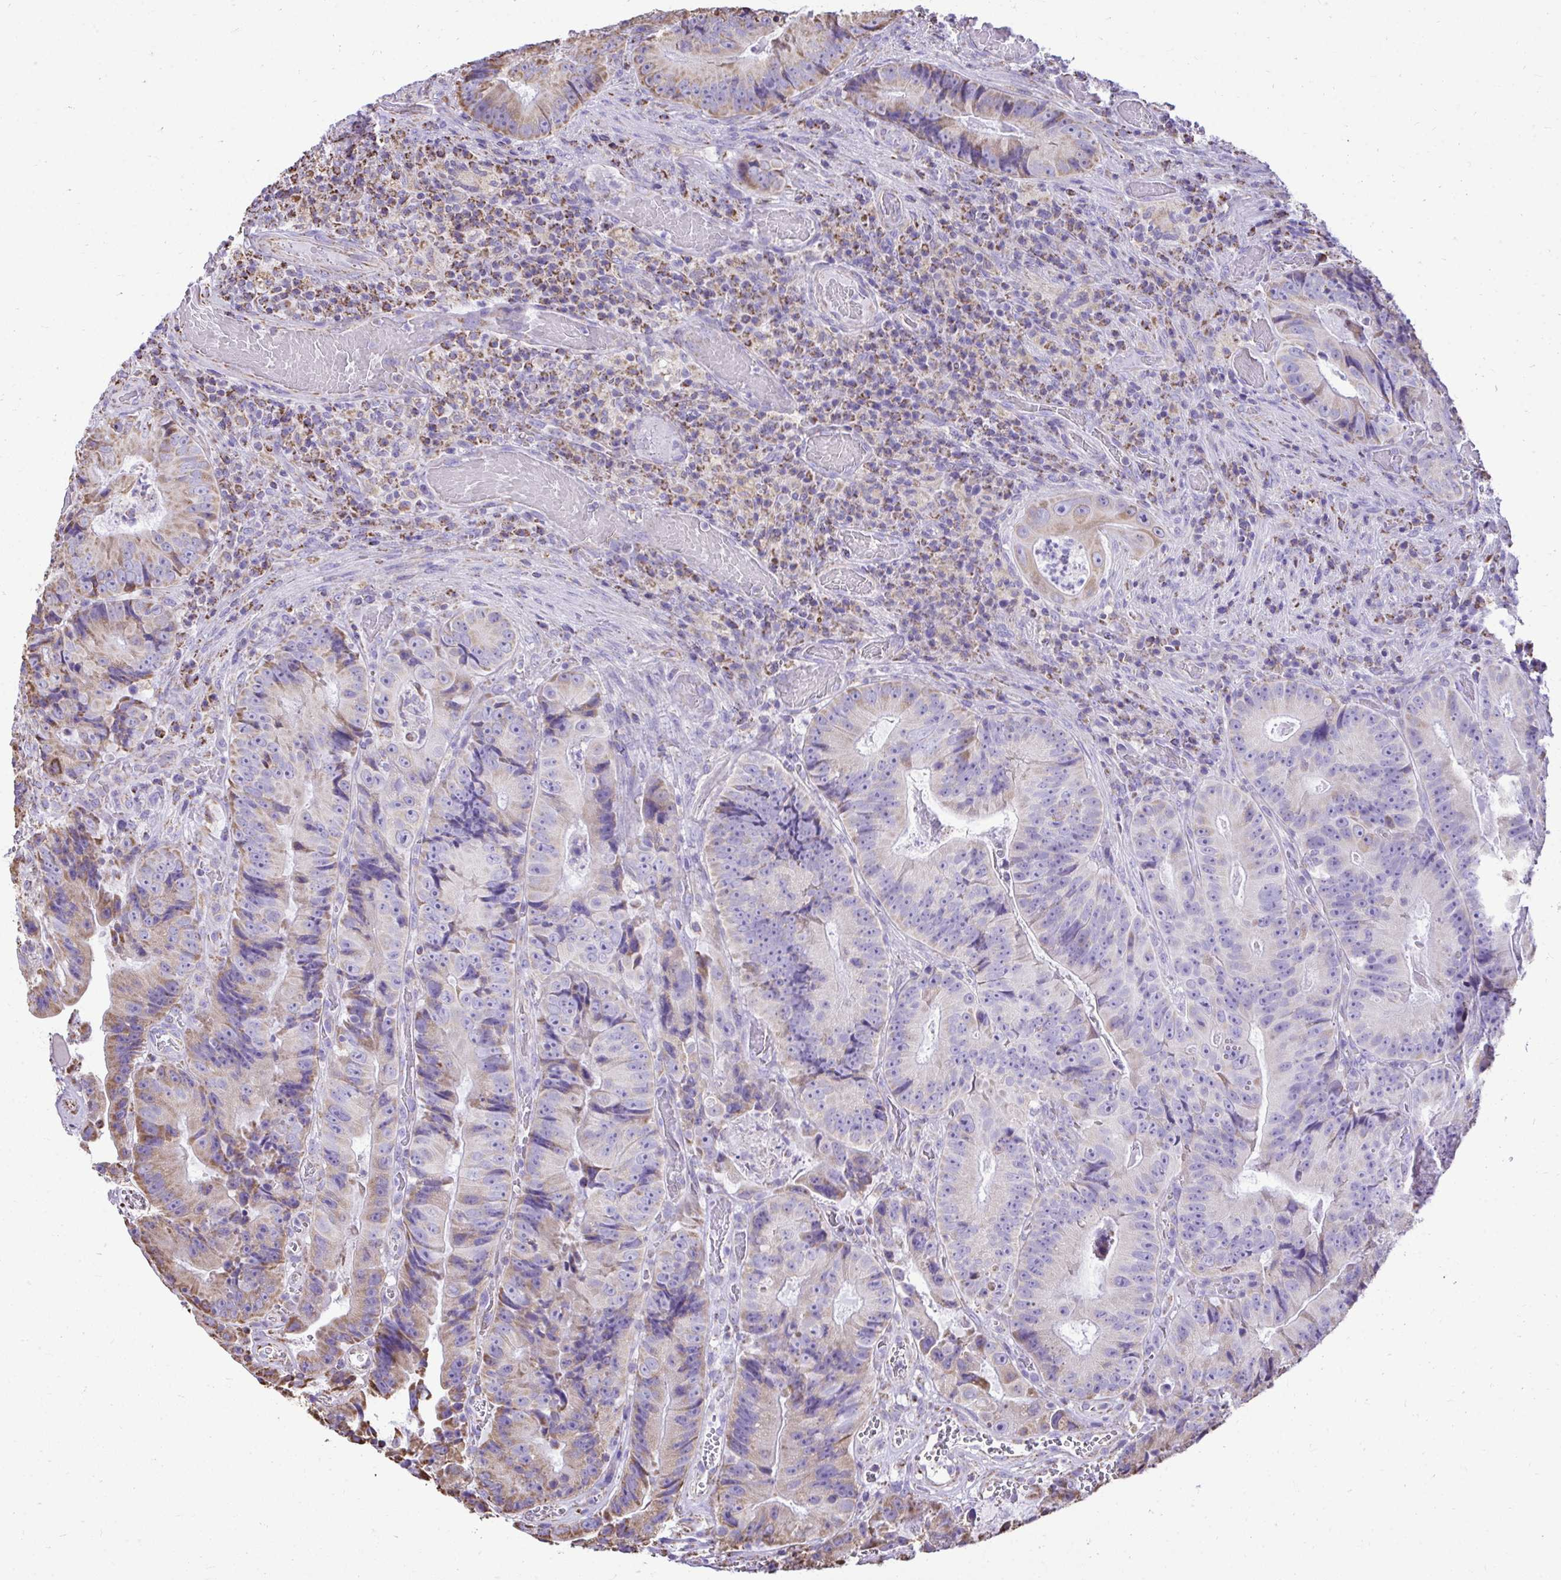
{"staining": {"intensity": "moderate", "quantity": "<25%", "location": "cytoplasmic/membranous"}, "tissue": "colorectal cancer", "cell_type": "Tumor cells", "image_type": "cancer", "snomed": [{"axis": "morphology", "description": "Adenocarcinoma, NOS"}, {"axis": "topography", "description": "Colon"}], "caption": "Moderate cytoplasmic/membranous staining for a protein is present in about <25% of tumor cells of colorectal cancer using IHC.", "gene": "MPZL2", "patient": {"sex": "female", "age": 86}}